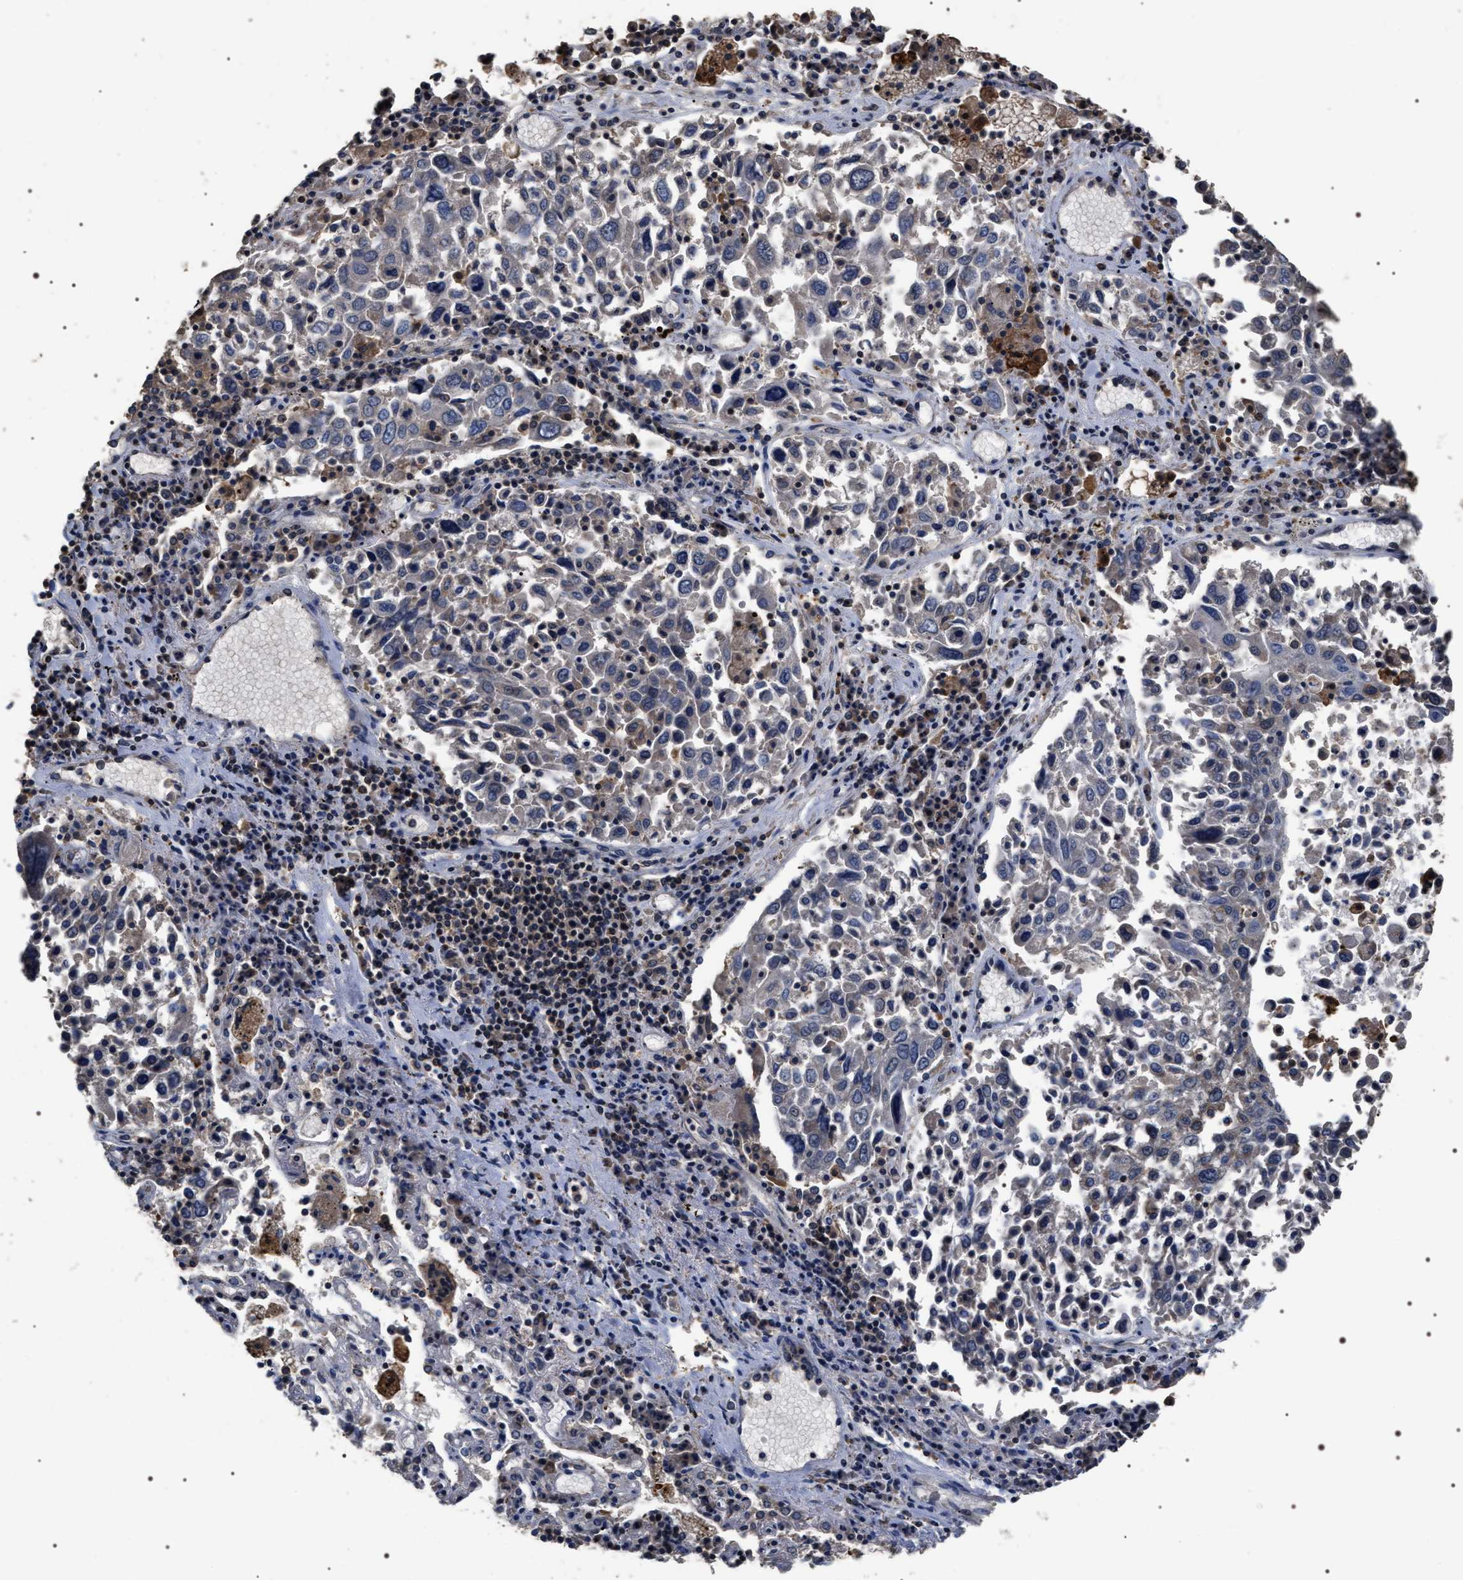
{"staining": {"intensity": "negative", "quantity": "none", "location": "none"}, "tissue": "lung cancer", "cell_type": "Tumor cells", "image_type": "cancer", "snomed": [{"axis": "morphology", "description": "Squamous cell carcinoma, NOS"}, {"axis": "topography", "description": "Lung"}], "caption": "Immunohistochemical staining of human lung cancer displays no significant expression in tumor cells.", "gene": "UPF3A", "patient": {"sex": "male", "age": 65}}